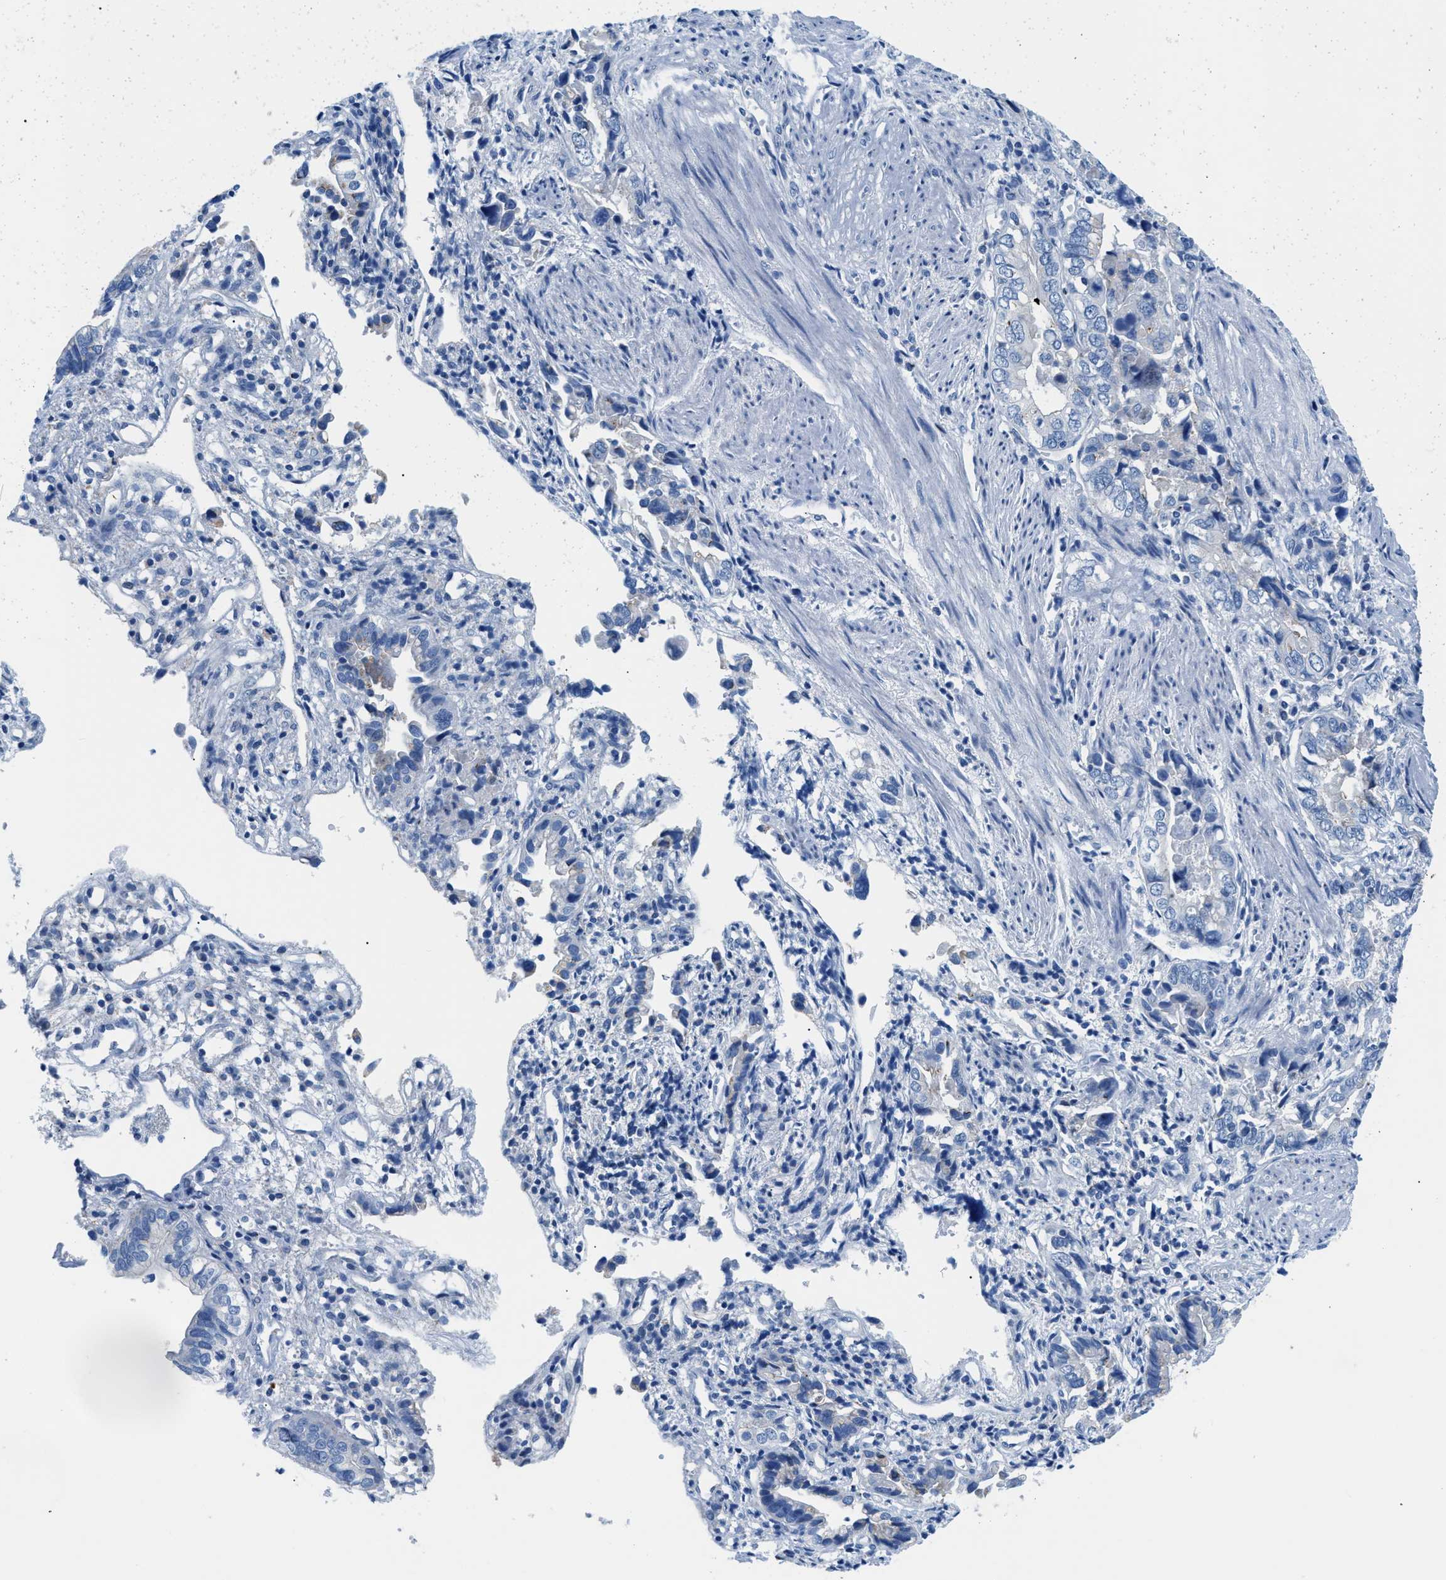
{"staining": {"intensity": "negative", "quantity": "none", "location": "none"}, "tissue": "liver cancer", "cell_type": "Tumor cells", "image_type": "cancer", "snomed": [{"axis": "morphology", "description": "Cholangiocarcinoma"}, {"axis": "topography", "description": "Liver"}], "caption": "There is no significant expression in tumor cells of cholangiocarcinoma (liver).", "gene": "FDCSP", "patient": {"sex": "female", "age": 79}}